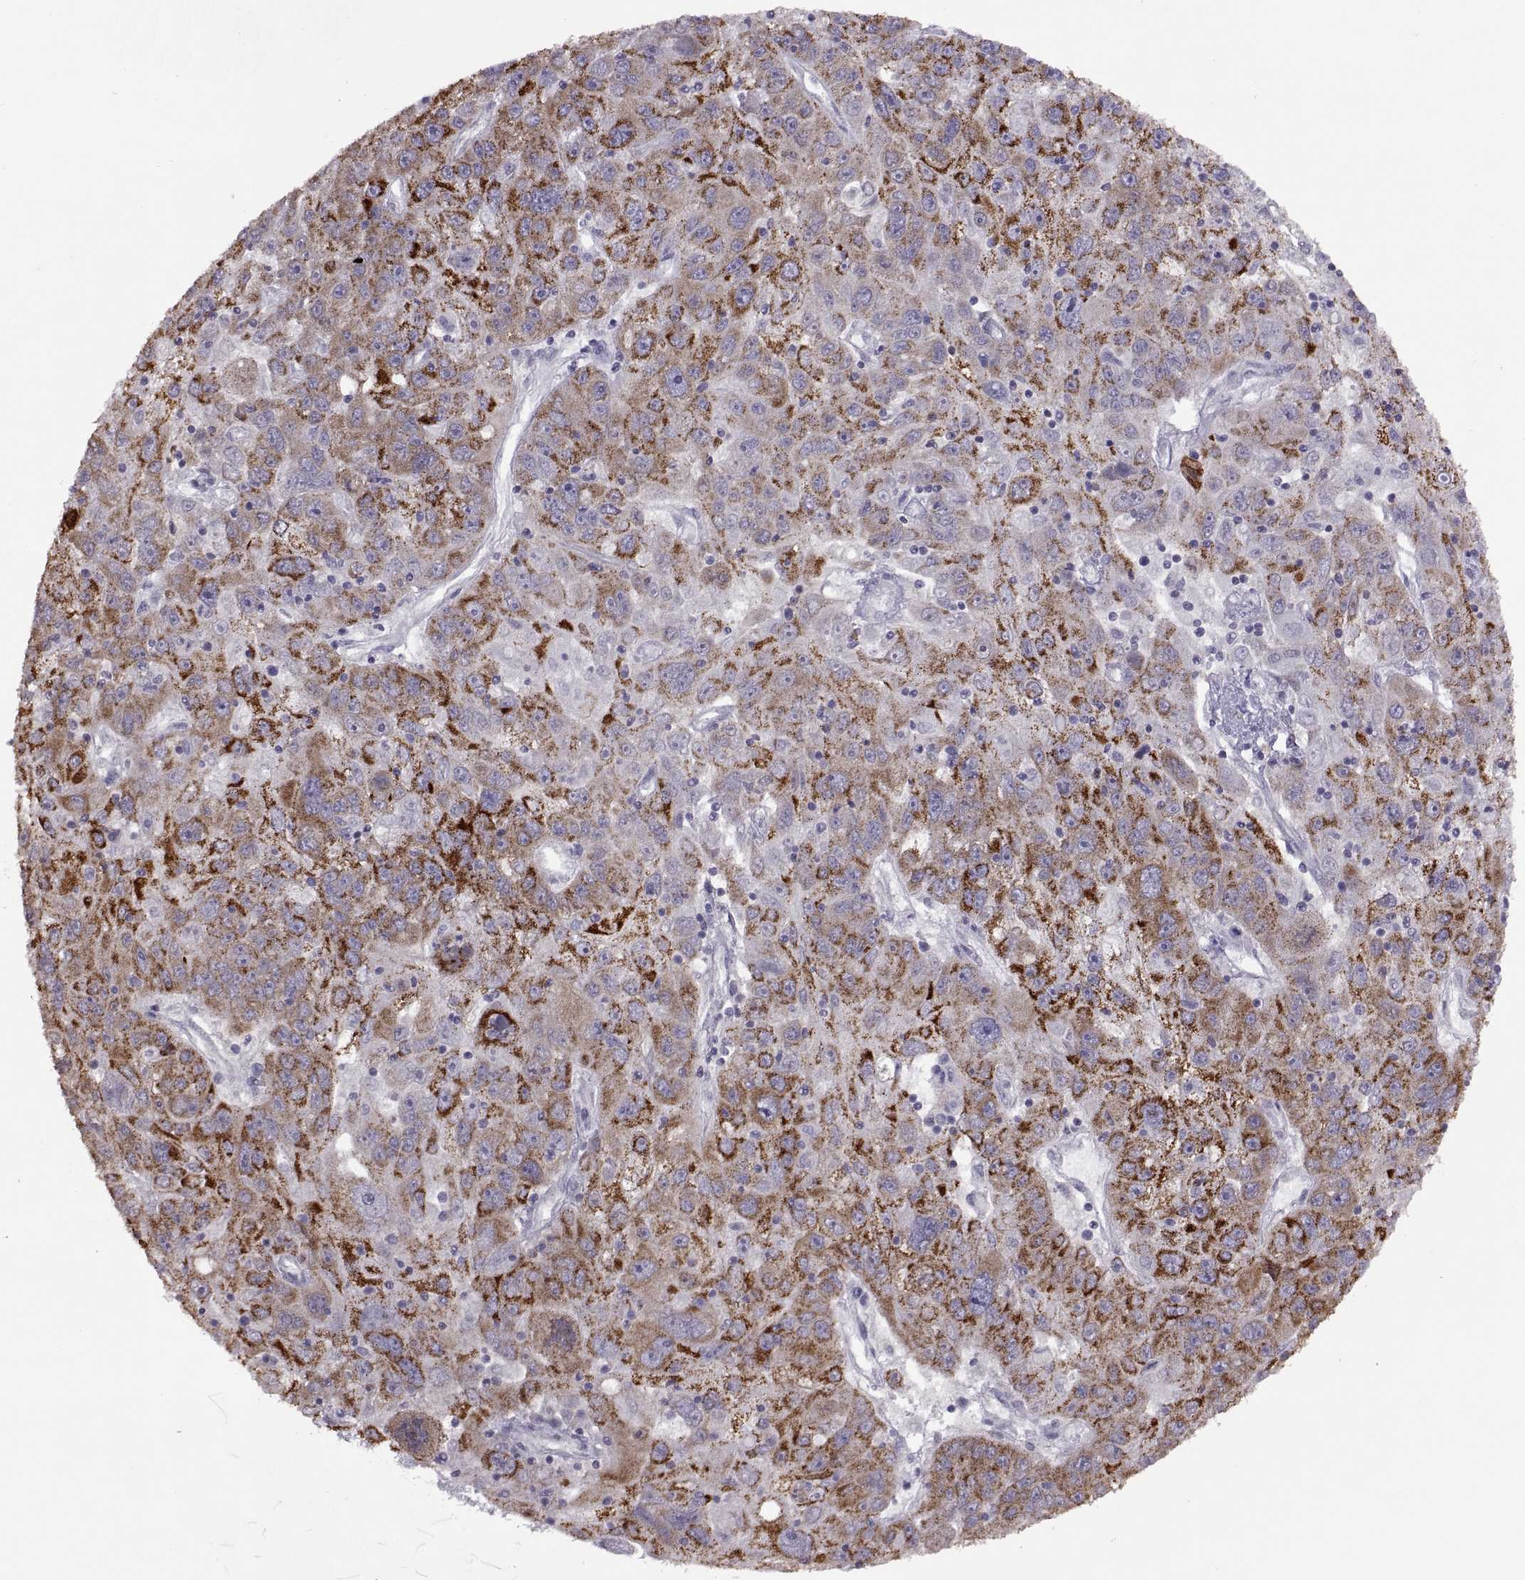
{"staining": {"intensity": "strong", "quantity": ">75%", "location": "cytoplasmic/membranous"}, "tissue": "stomach cancer", "cell_type": "Tumor cells", "image_type": "cancer", "snomed": [{"axis": "morphology", "description": "Adenocarcinoma, NOS"}, {"axis": "topography", "description": "Stomach"}], "caption": "Immunohistochemical staining of human stomach cancer (adenocarcinoma) exhibits high levels of strong cytoplasmic/membranous protein positivity in approximately >75% of tumor cells.", "gene": "ASIC2", "patient": {"sex": "male", "age": 56}}